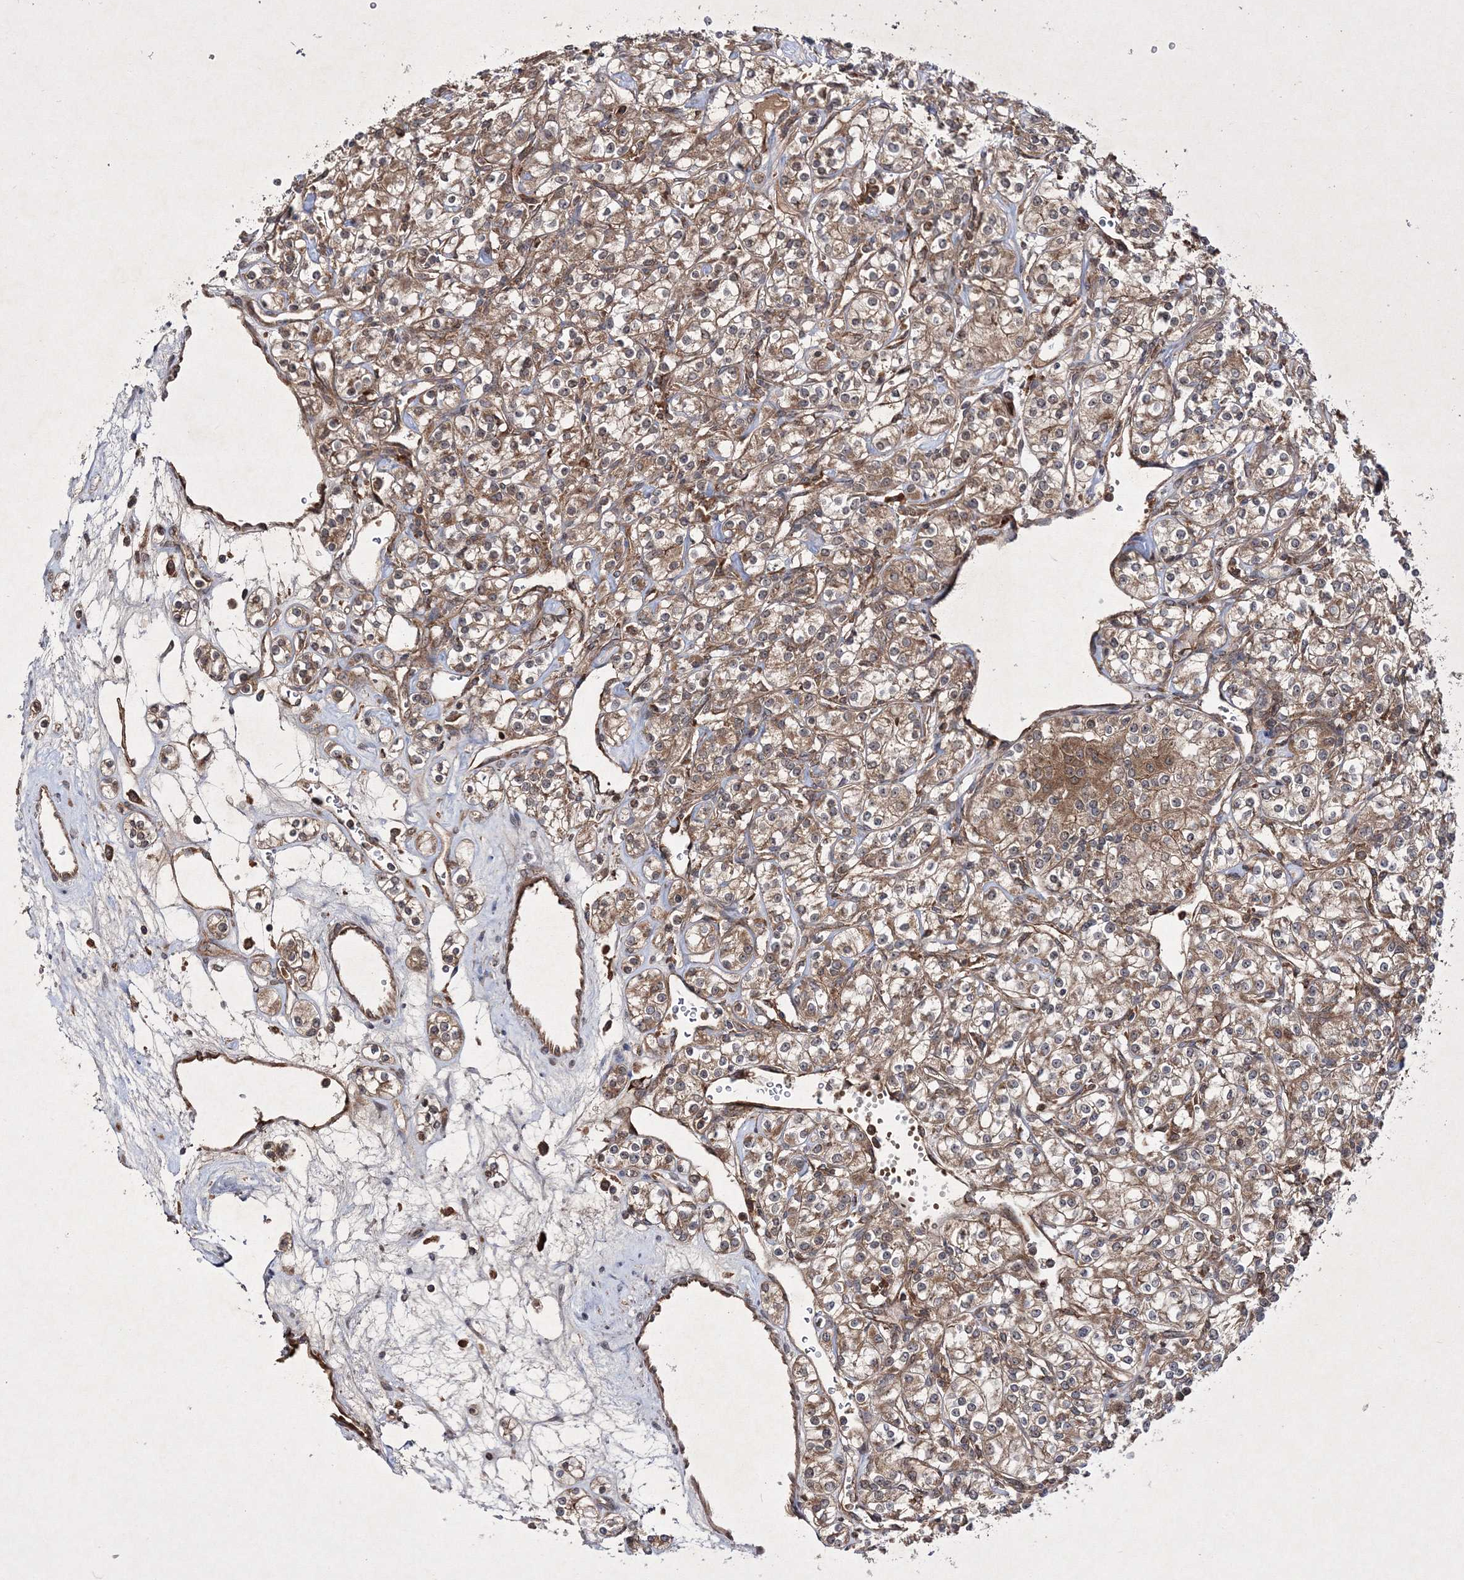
{"staining": {"intensity": "moderate", "quantity": ">75%", "location": "cytoplasmic/membranous"}, "tissue": "renal cancer", "cell_type": "Tumor cells", "image_type": "cancer", "snomed": [{"axis": "morphology", "description": "Adenocarcinoma, NOS"}, {"axis": "topography", "description": "Kidney"}], "caption": "Protein expression analysis of renal cancer shows moderate cytoplasmic/membranous expression in about >75% of tumor cells.", "gene": "DNAJC13", "patient": {"sex": "male", "age": 77}}